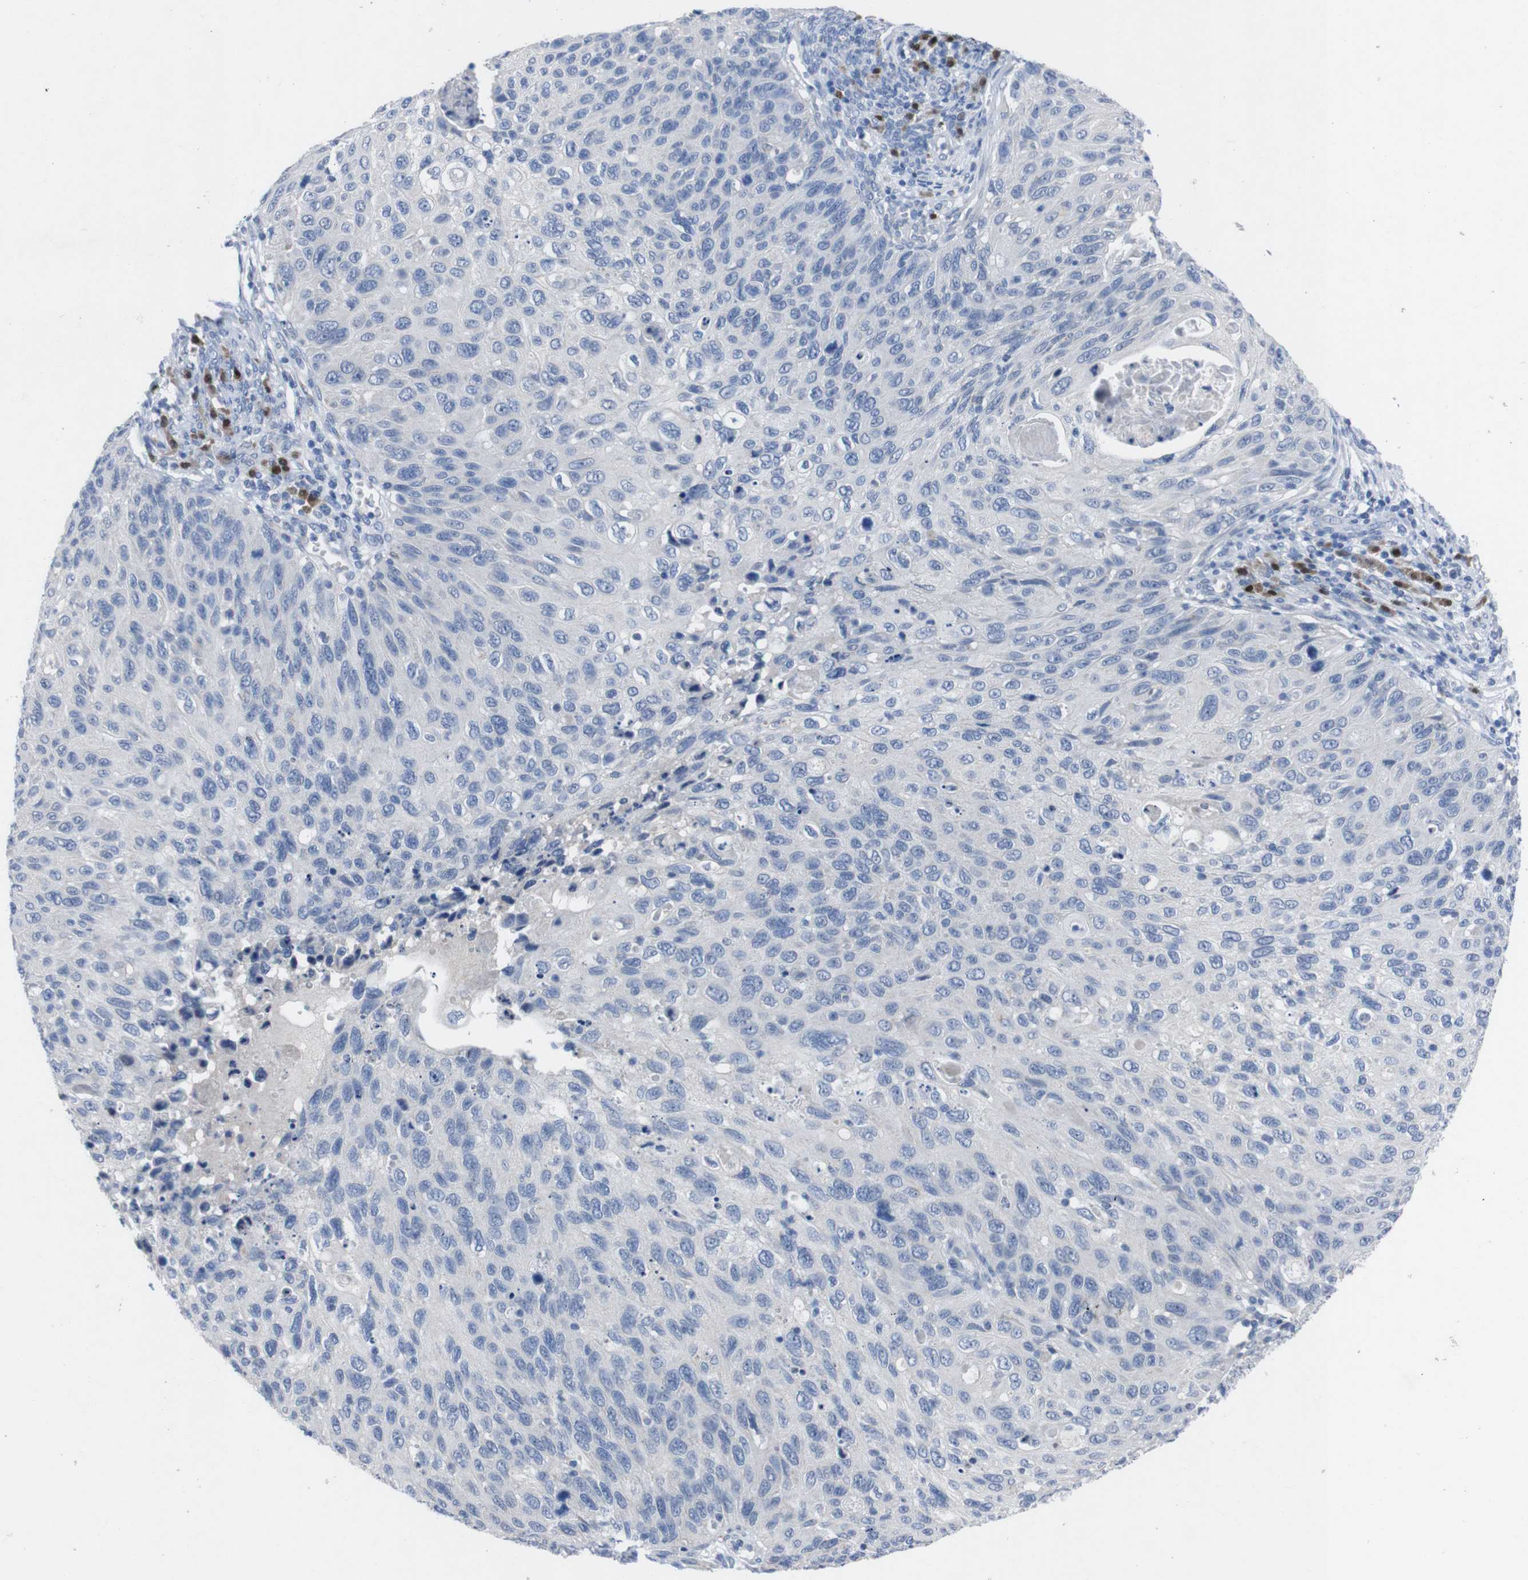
{"staining": {"intensity": "negative", "quantity": "none", "location": "none"}, "tissue": "cervical cancer", "cell_type": "Tumor cells", "image_type": "cancer", "snomed": [{"axis": "morphology", "description": "Squamous cell carcinoma, NOS"}, {"axis": "topography", "description": "Cervix"}], "caption": "Photomicrograph shows no protein staining in tumor cells of squamous cell carcinoma (cervical) tissue.", "gene": "IRF4", "patient": {"sex": "female", "age": 70}}